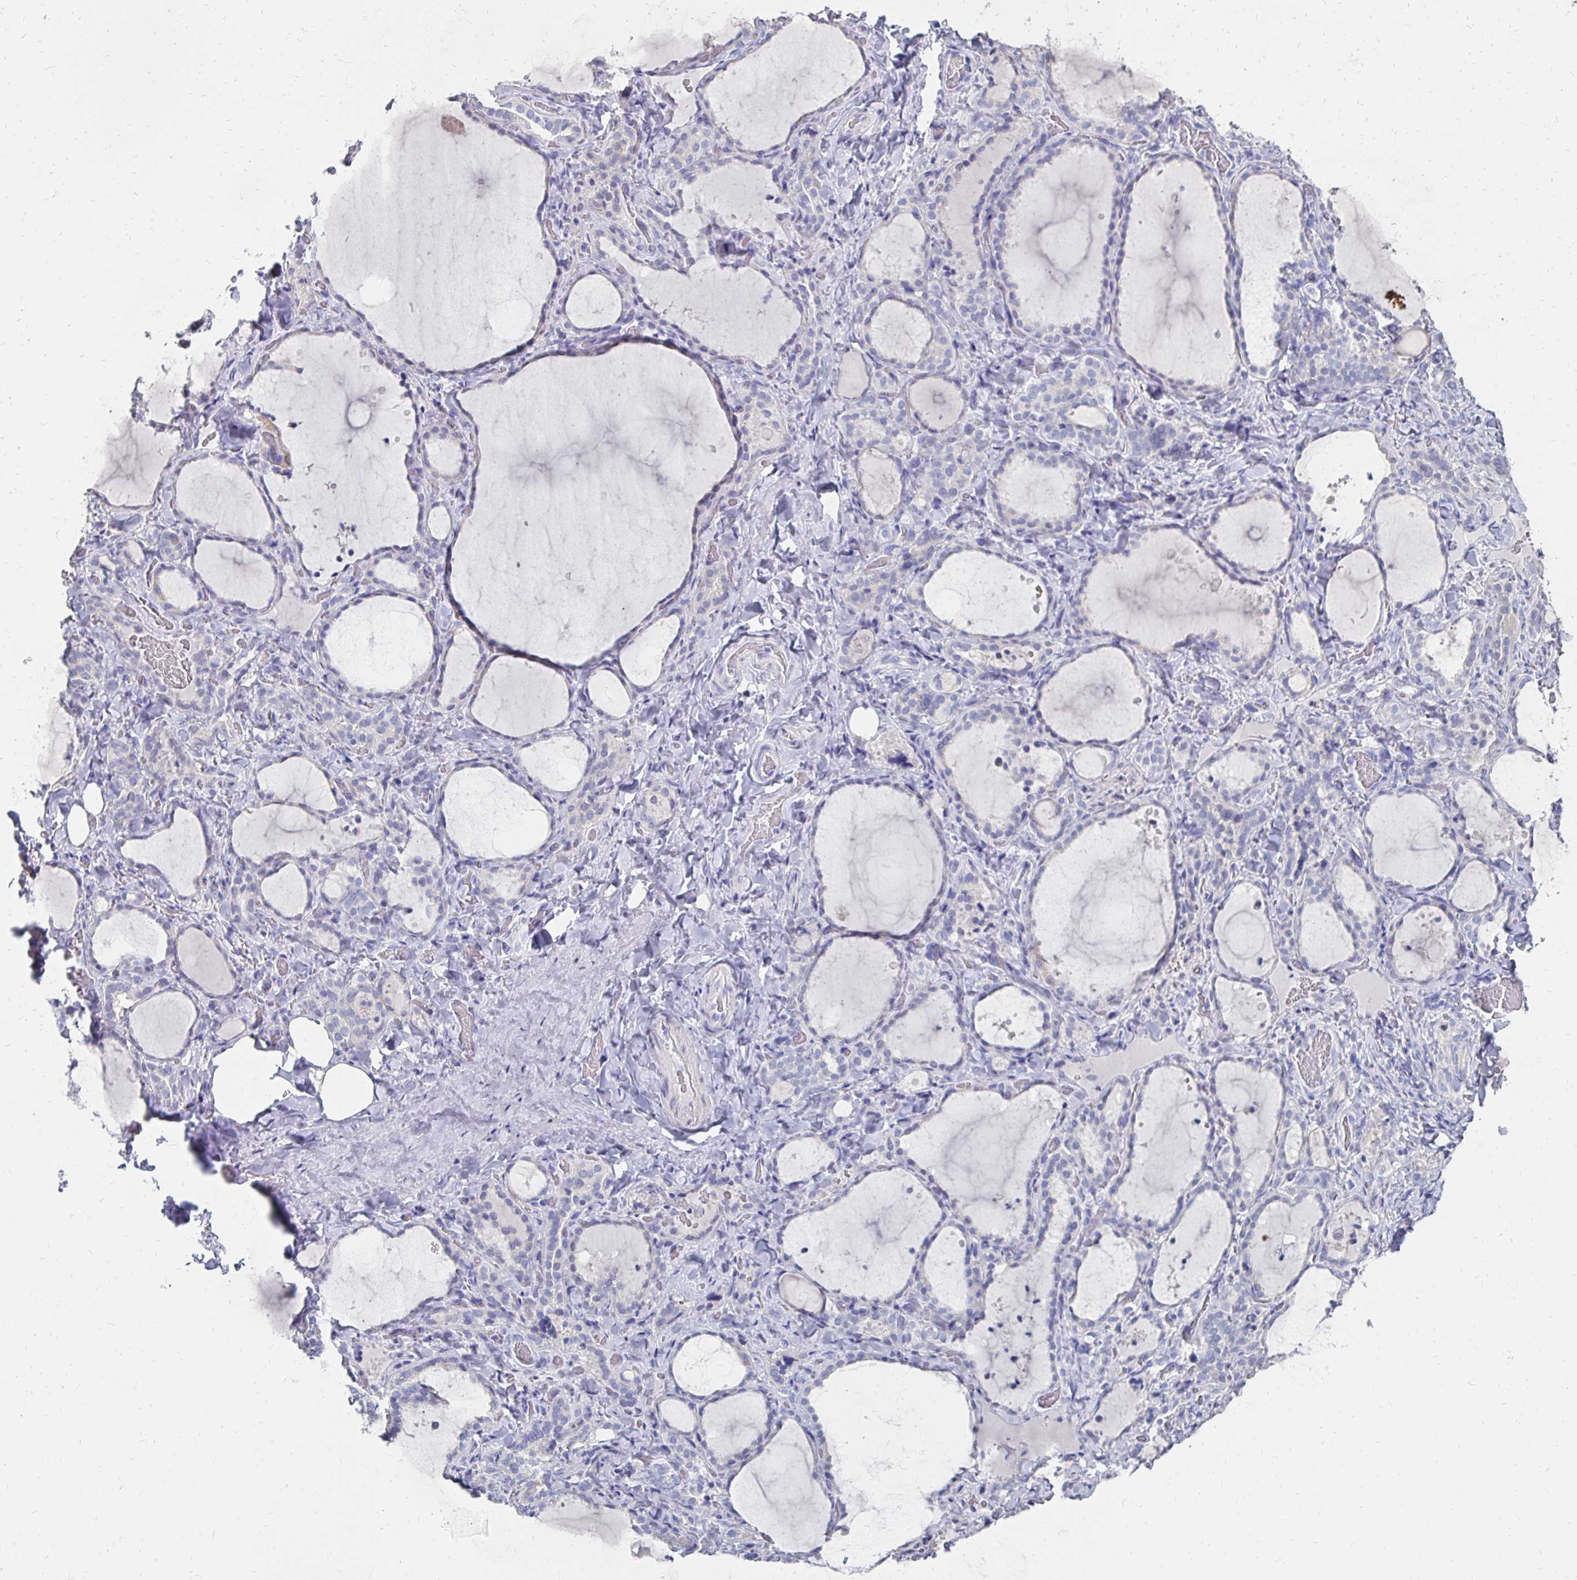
{"staining": {"intensity": "negative", "quantity": "none", "location": "none"}, "tissue": "thyroid gland", "cell_type": "Glandular cells", "image_type": "normal", "snomed": [{"axis": "morphology", "description": "Normal tissue, NOS"}, {"axis": "topography", "description": "Thyroid gland"}], "caption": "Immunohistochemistry histopathology image of benign thyroid gland: human thyroid gland stained with DAB (3,3'-diaminobenzidine) reveals no significant protein staining in glandular cells.", "gene": "SYCP3", "patient": {"sex": "female", "age": 22}}